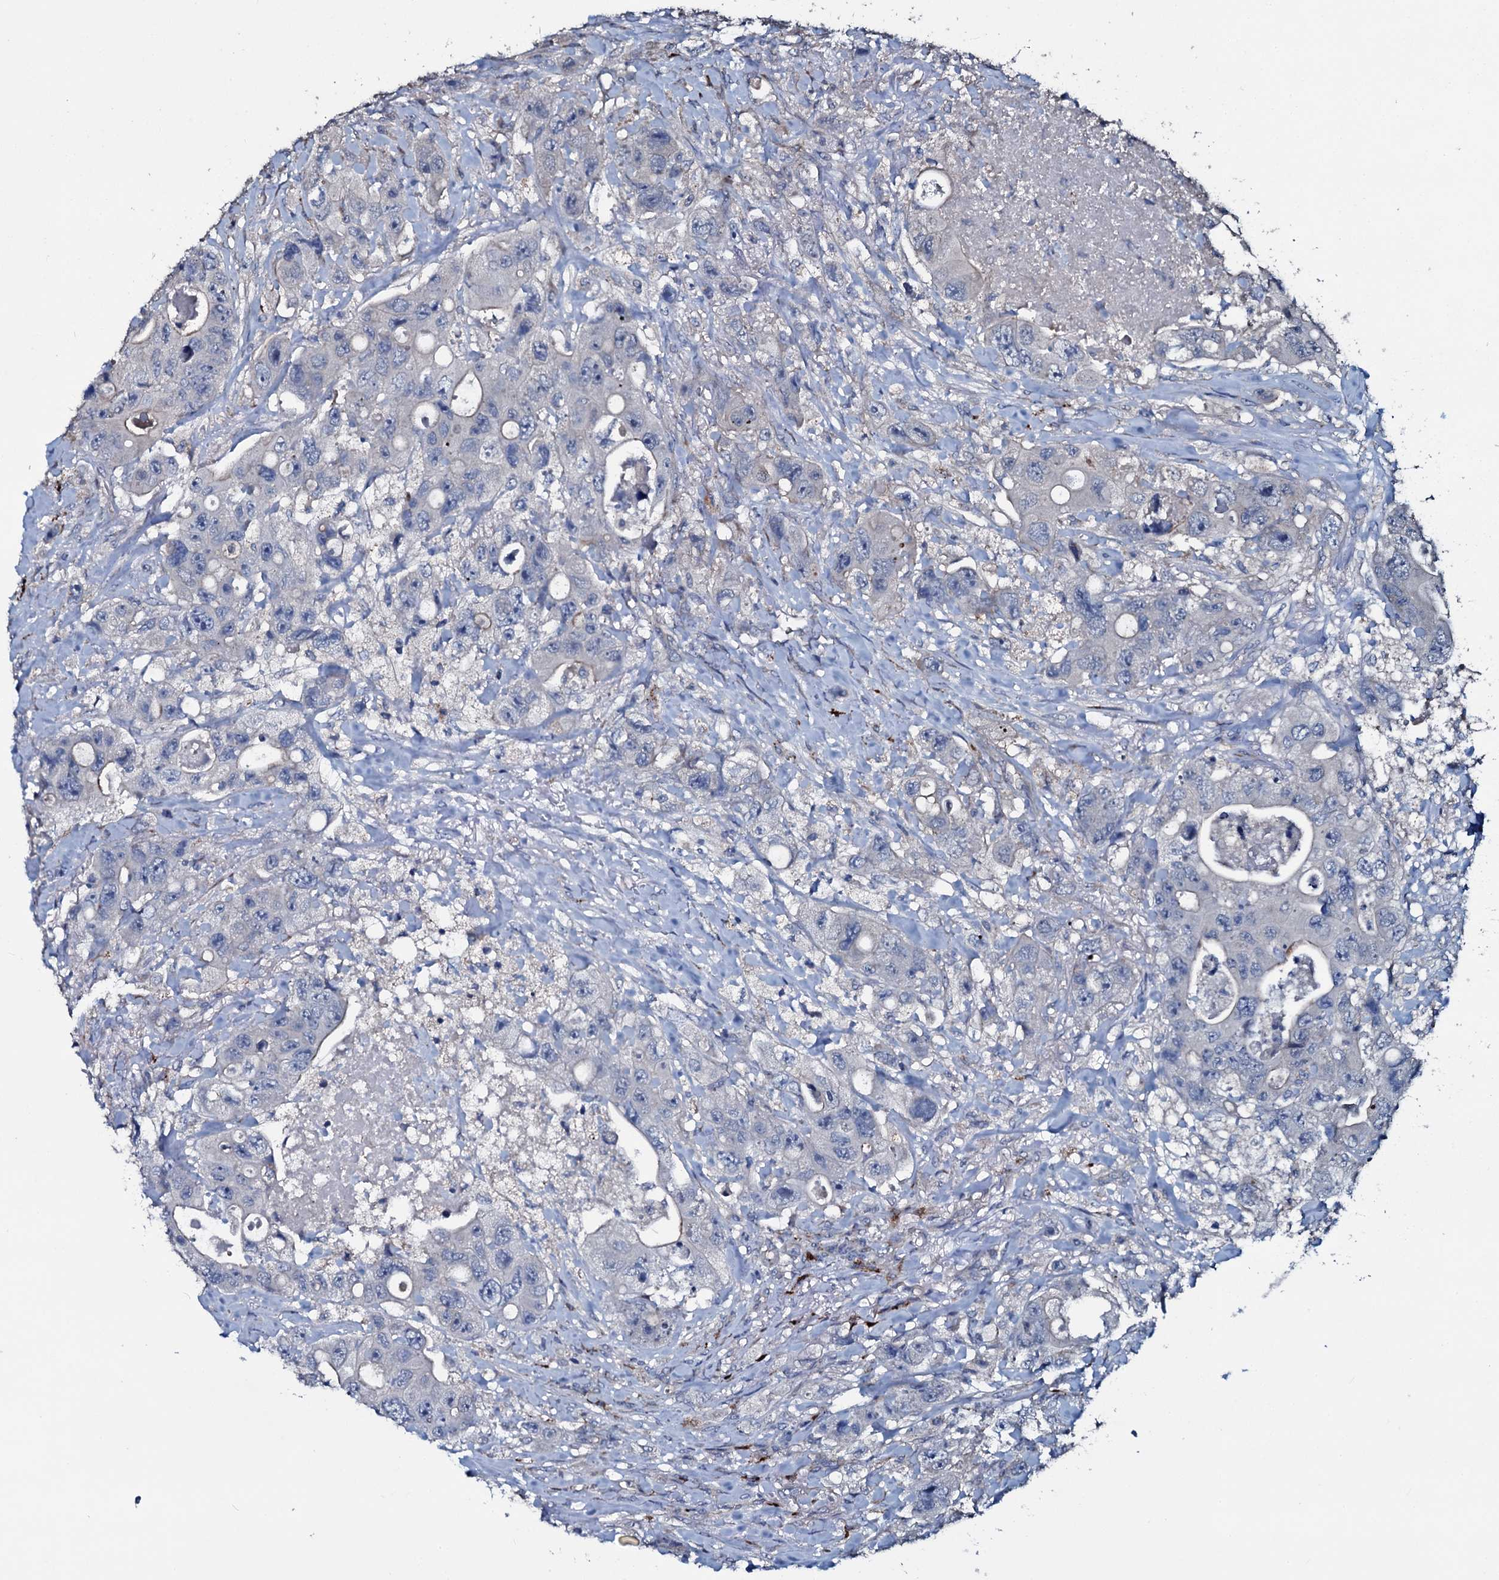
{"staining": {"intensity": "negative", "quantity": "none", "location": "none"}, "tissue": "colorectal cancer", "cell_type": "Tumor cells", "image_type": "cancer", "snomed": [{"axis": "morphology", "description": "Adenocarcinoma, NOS"}, {"axis": "topography", "description": "Colon"}], "caption": "Tumor cells show no significant protein positivity in adenocarcinoma (colorectal). Brightfield microscopy of IHC stained with DAB (brown) and hematoxylin (blue), captured at high magnification.", "gene": "IL12B", "patient": {"sex": "female", "age": 46}}